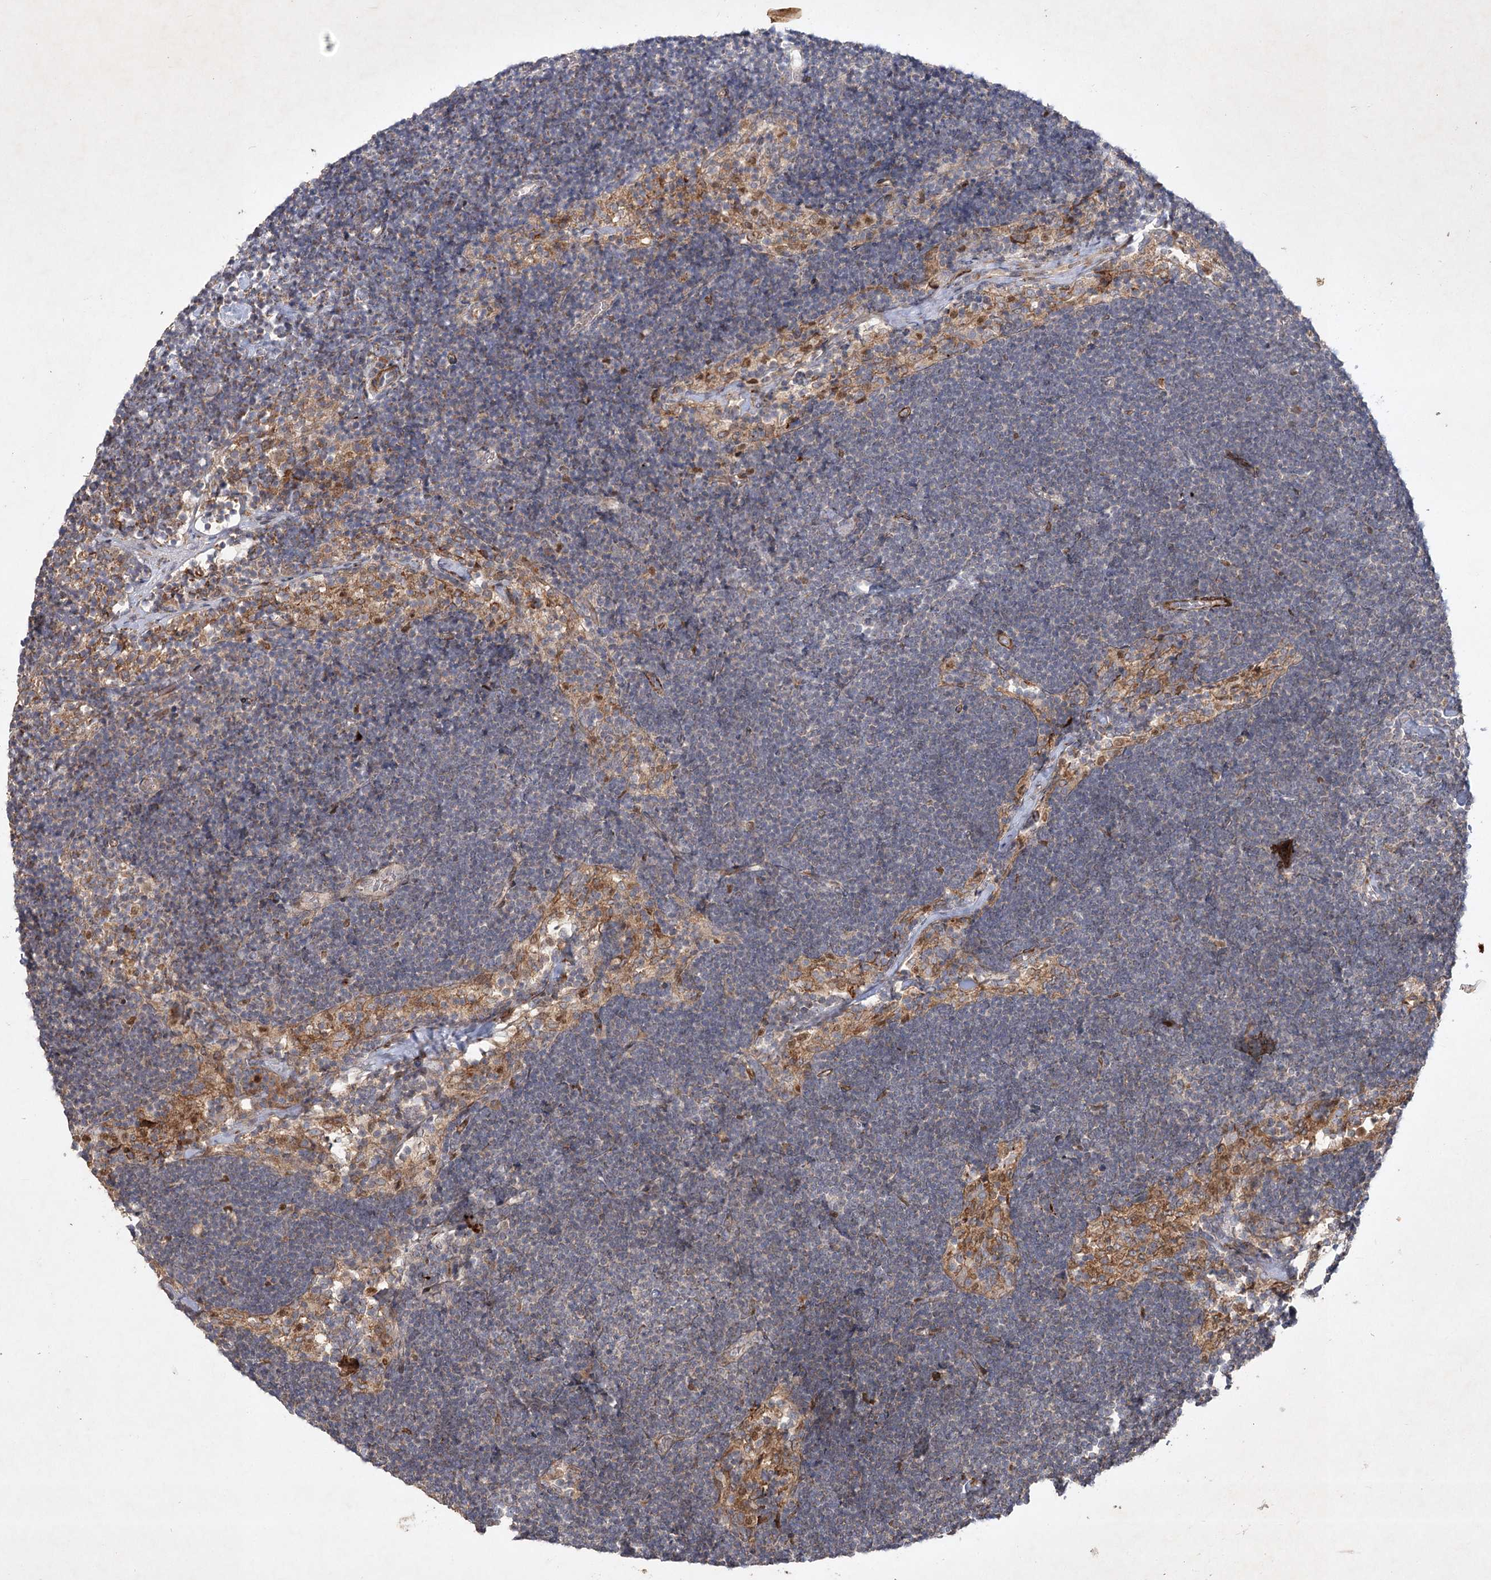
{"staining": {"intensity": "negative", "quantity": "none", "location": "none"}, "tissue": "lymph node", "cell_type": "Germinal center cells", "image_type": "normal", "snomed": [{"axis": "morphology", "description": "Normal tissue, NOS"}, {"axis": "topography", "description": "Lymph node"}], "caption": "This is a image of immunohistochemistry staining of normal lymph node, which shows no positivity in germinal center cells.", "gene": "KBTBD4", "patient": {"sex": "male", "age": 63}}